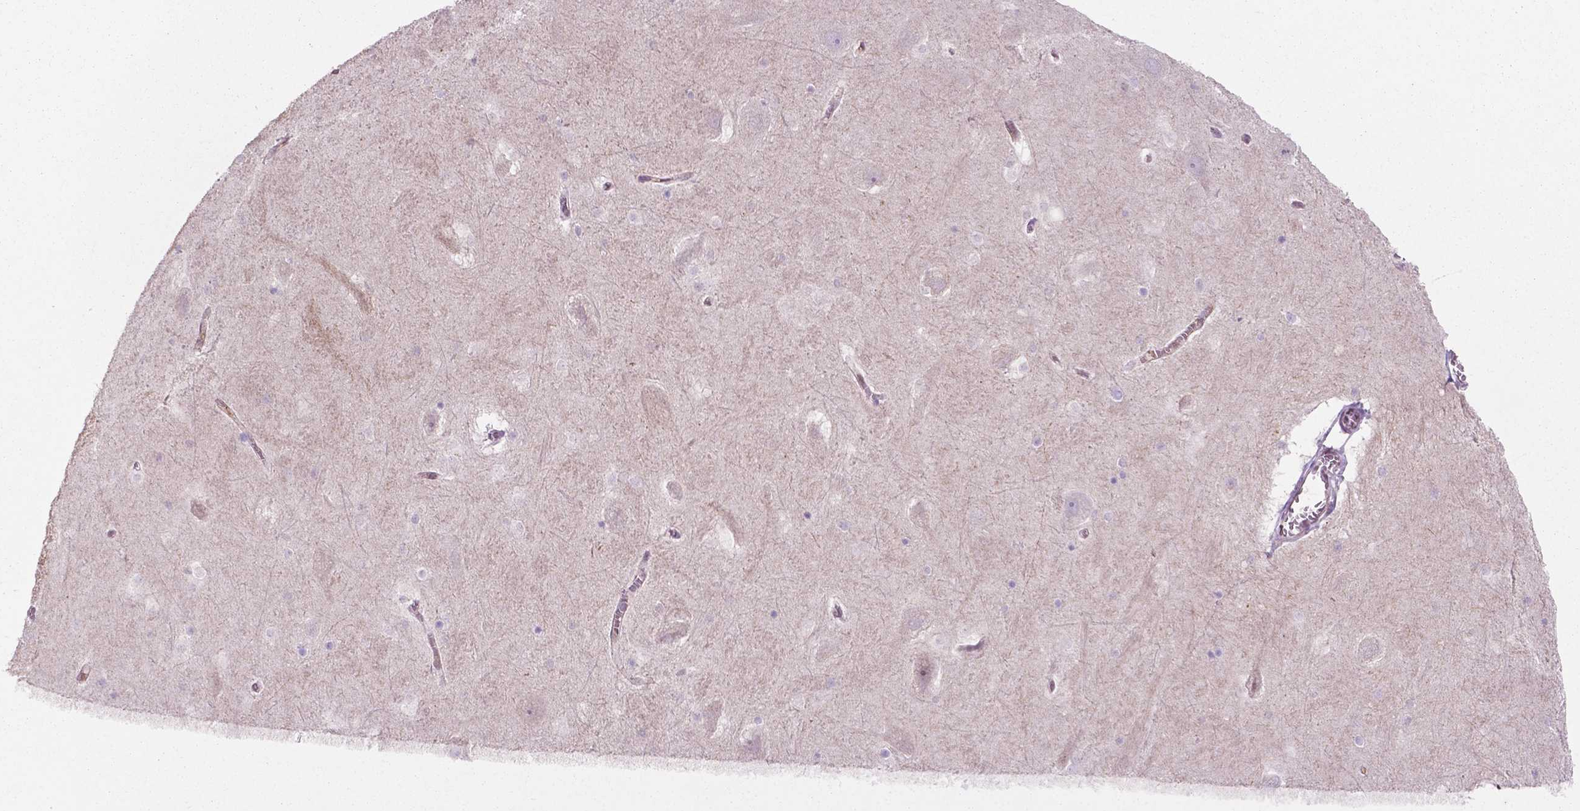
{"staining": {"intensity": "negative", "quantity": "none", "location": "none"}, "tissue": "hippocampus", "cell_type": "Glial cells", "image_type": "normal", "snomed": [{"axis": "morphology", "description": "Normal tissue, NOS"}, {"axis": "topography", "description": "Hippocampus"}], "caption": "DAB immunohistochemical staining of unremarkable hippocampus exhibits no significant staining in glial cells. (DAB immunohistochemistry, high magnification).", "gene": "LDHA", "patient": {"sex": "male", "age": 45}}